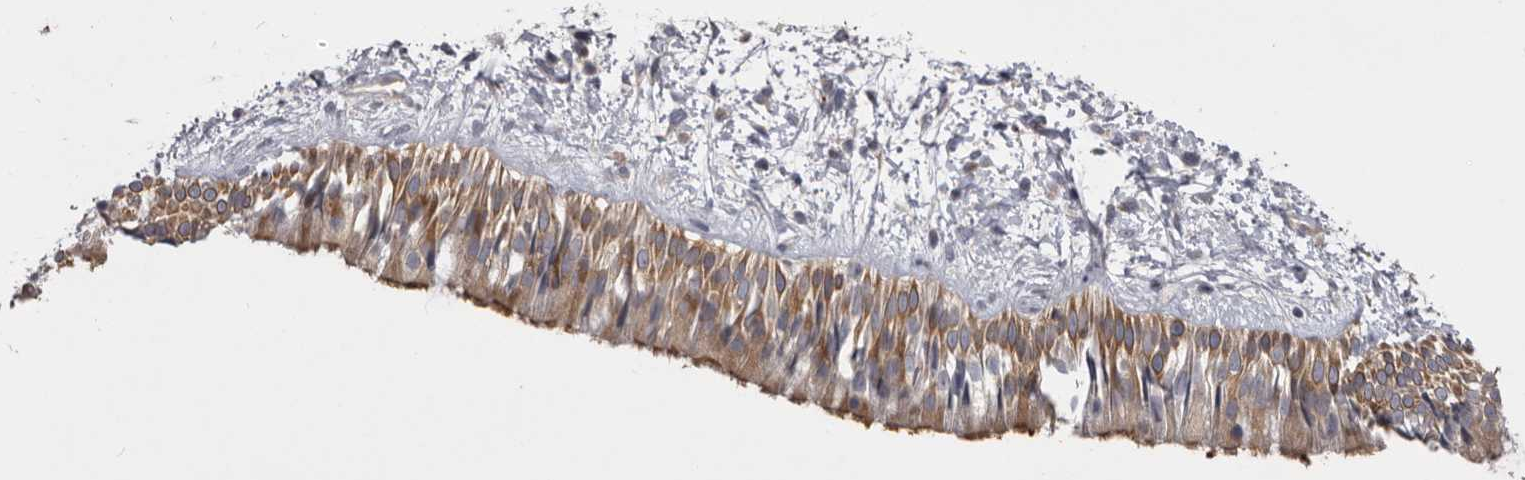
{"staining": {"intensity": "moderate", "quantity": ">75%", "location": "cytoplasmic/membranous"}, "tissue": "nasopharynx", "cell_type": "Respiratory epithelial cells", "image_type": "normal", "snomed": [{"axis": "morphology", "description": "Normal tissue, NOS"}, {"axis": "topography", "description": "Nasopharynx"}], "caption": "IHC histopathology image of normal nasopharynx: nasopharynx stained using IHC displays medium levels of moderate protein expression localized specifically in the cytoplasmic/membranous of respiratory epithelial cells, appearing as a cytoplasmic/membranous brown color.", "gene": "WDR47", "patient": {"sex": "male", "age": 22}}